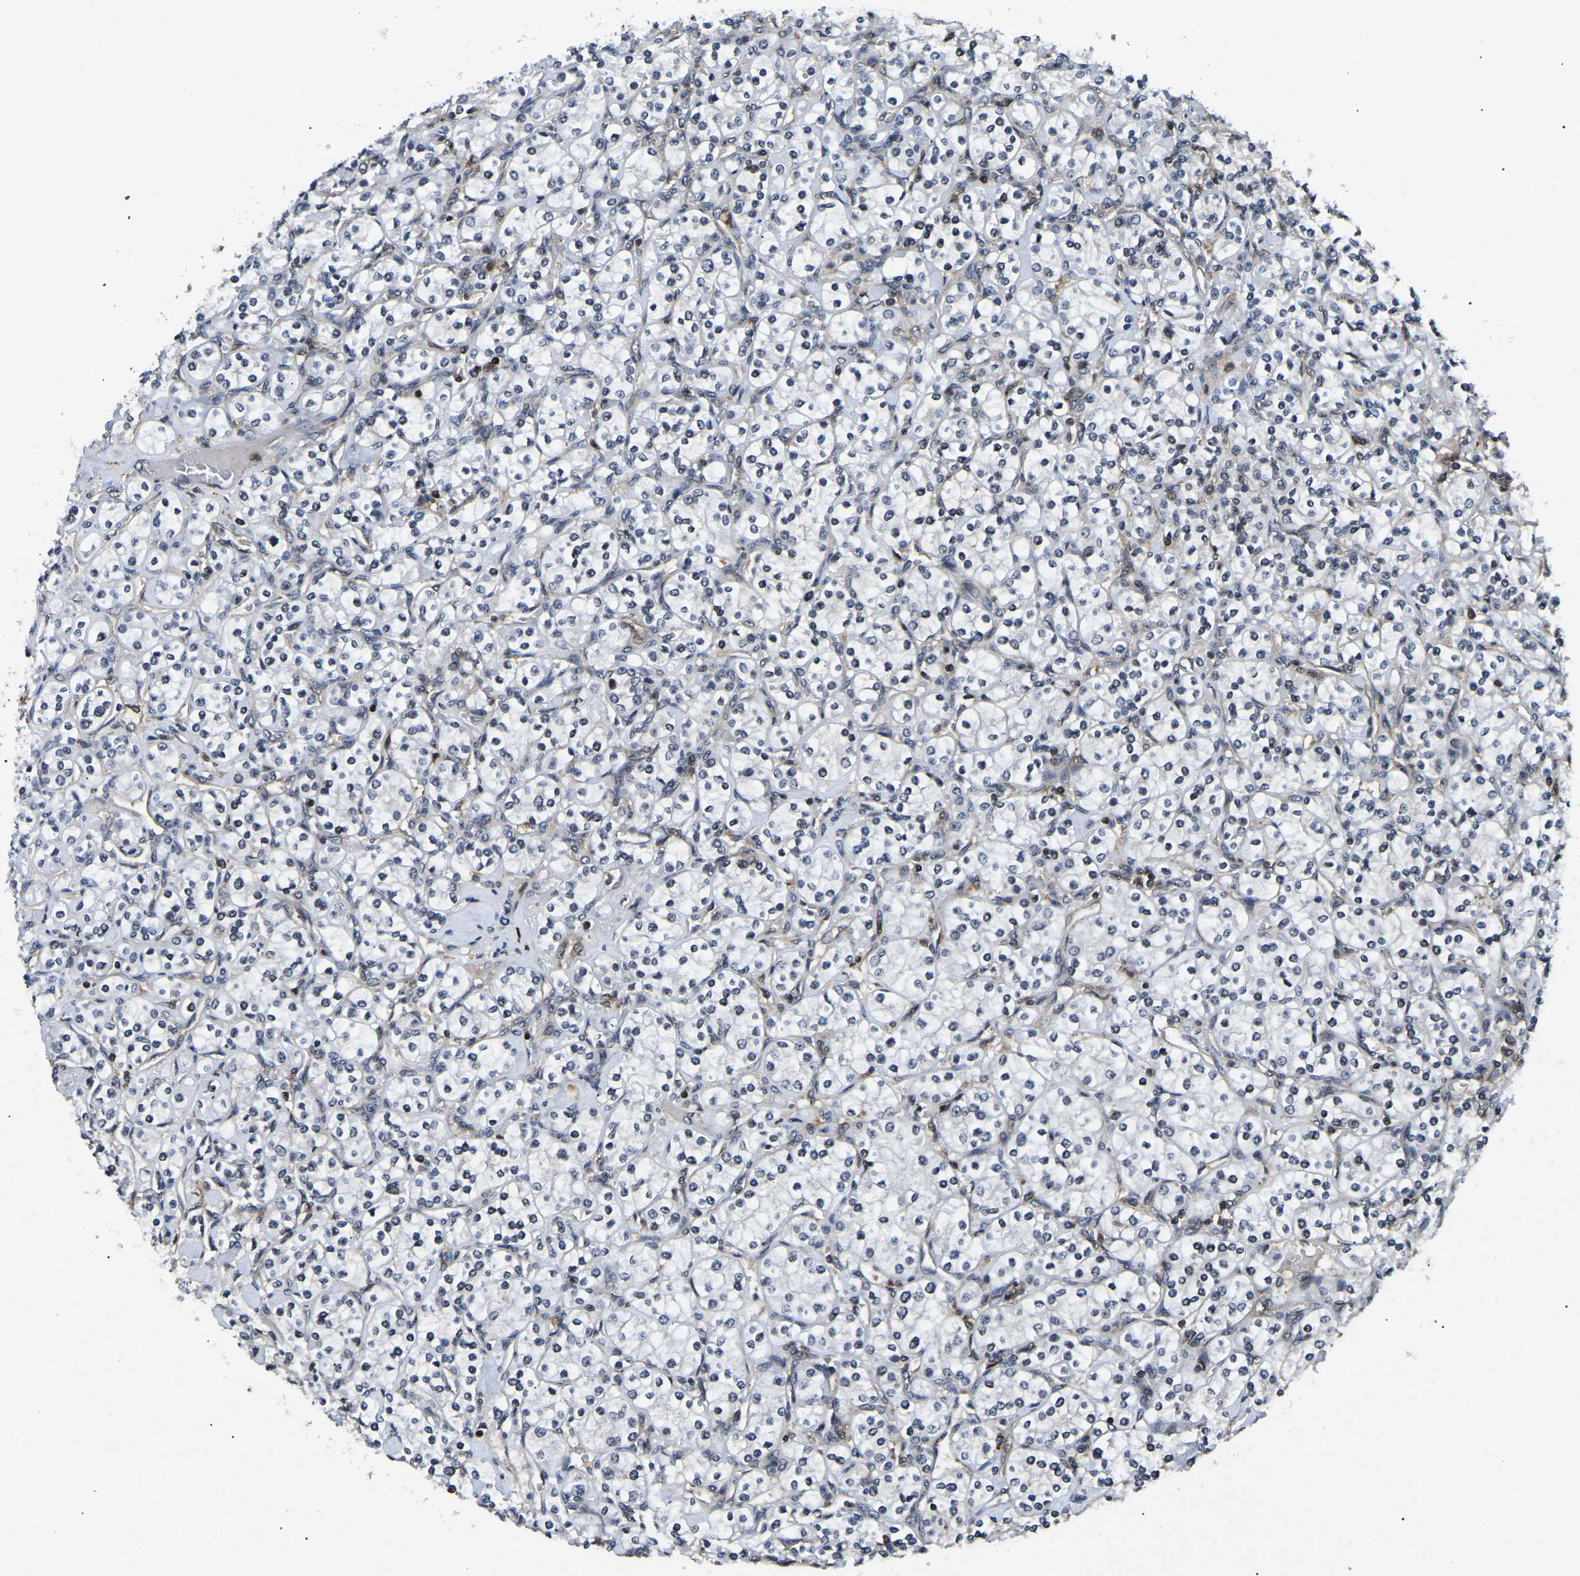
{"staining": {"intensity": "negative", "quantity": "none", "location": "none"}, "tissue": "renal cancer", "cell_type": "Tumor cells", "image_type": "cancer", "snomed": [{"axis": "morphology", "description": "Adenocarcinoma, NOS"}, {"axis": "topography", "description": "Kidney"}], "caption": "Immunohistochemistry of renal adenocarcinoma reveals no staining in tumor cells.", "gene": "RBM28", "patient": {"sex": "male", "age": 77}}